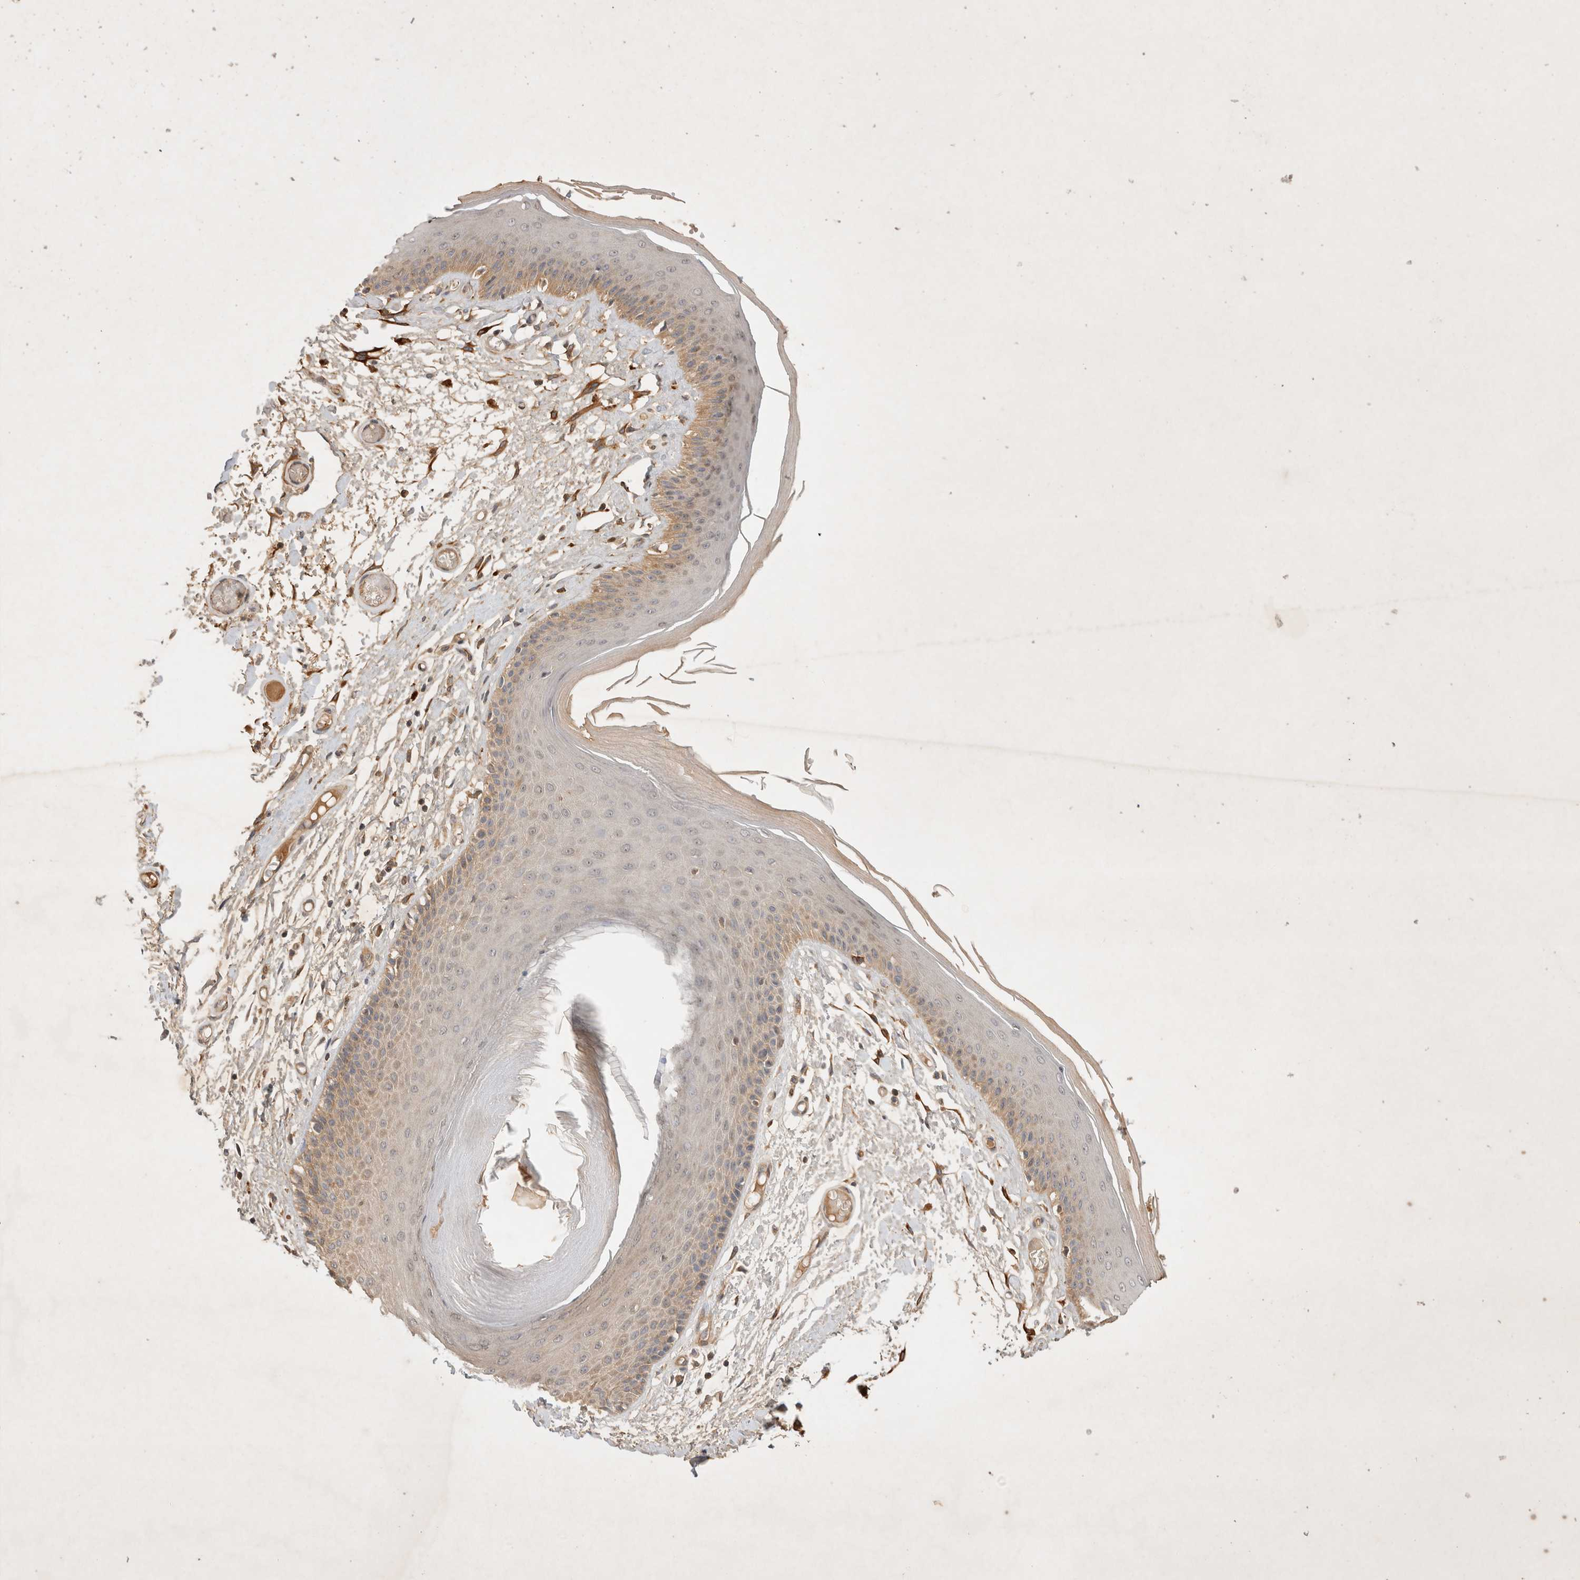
{"staining": {"intensity": "moderate", "quantity": "25%-75%", "location": "cytoplasmic/membranous"}, "tissue": "skin", "cell_type": "Epidermal cells", "image_type": "normal", "snomed": [{"axis": "morphology", "description": "Normal tissue, NOS"}, {"axis": "topography", "description": "Vulva"}], "caption": "Skin stained for a protein displays moderate cytoplasmic/membranous positivity in epidermal cells. (DAB (3,3'-diaminobenzidine) IHC, brown staining for protein, blue staining for nuclei).", "gene": "YES1", "patient": {"sex": "female", "age": 73}}